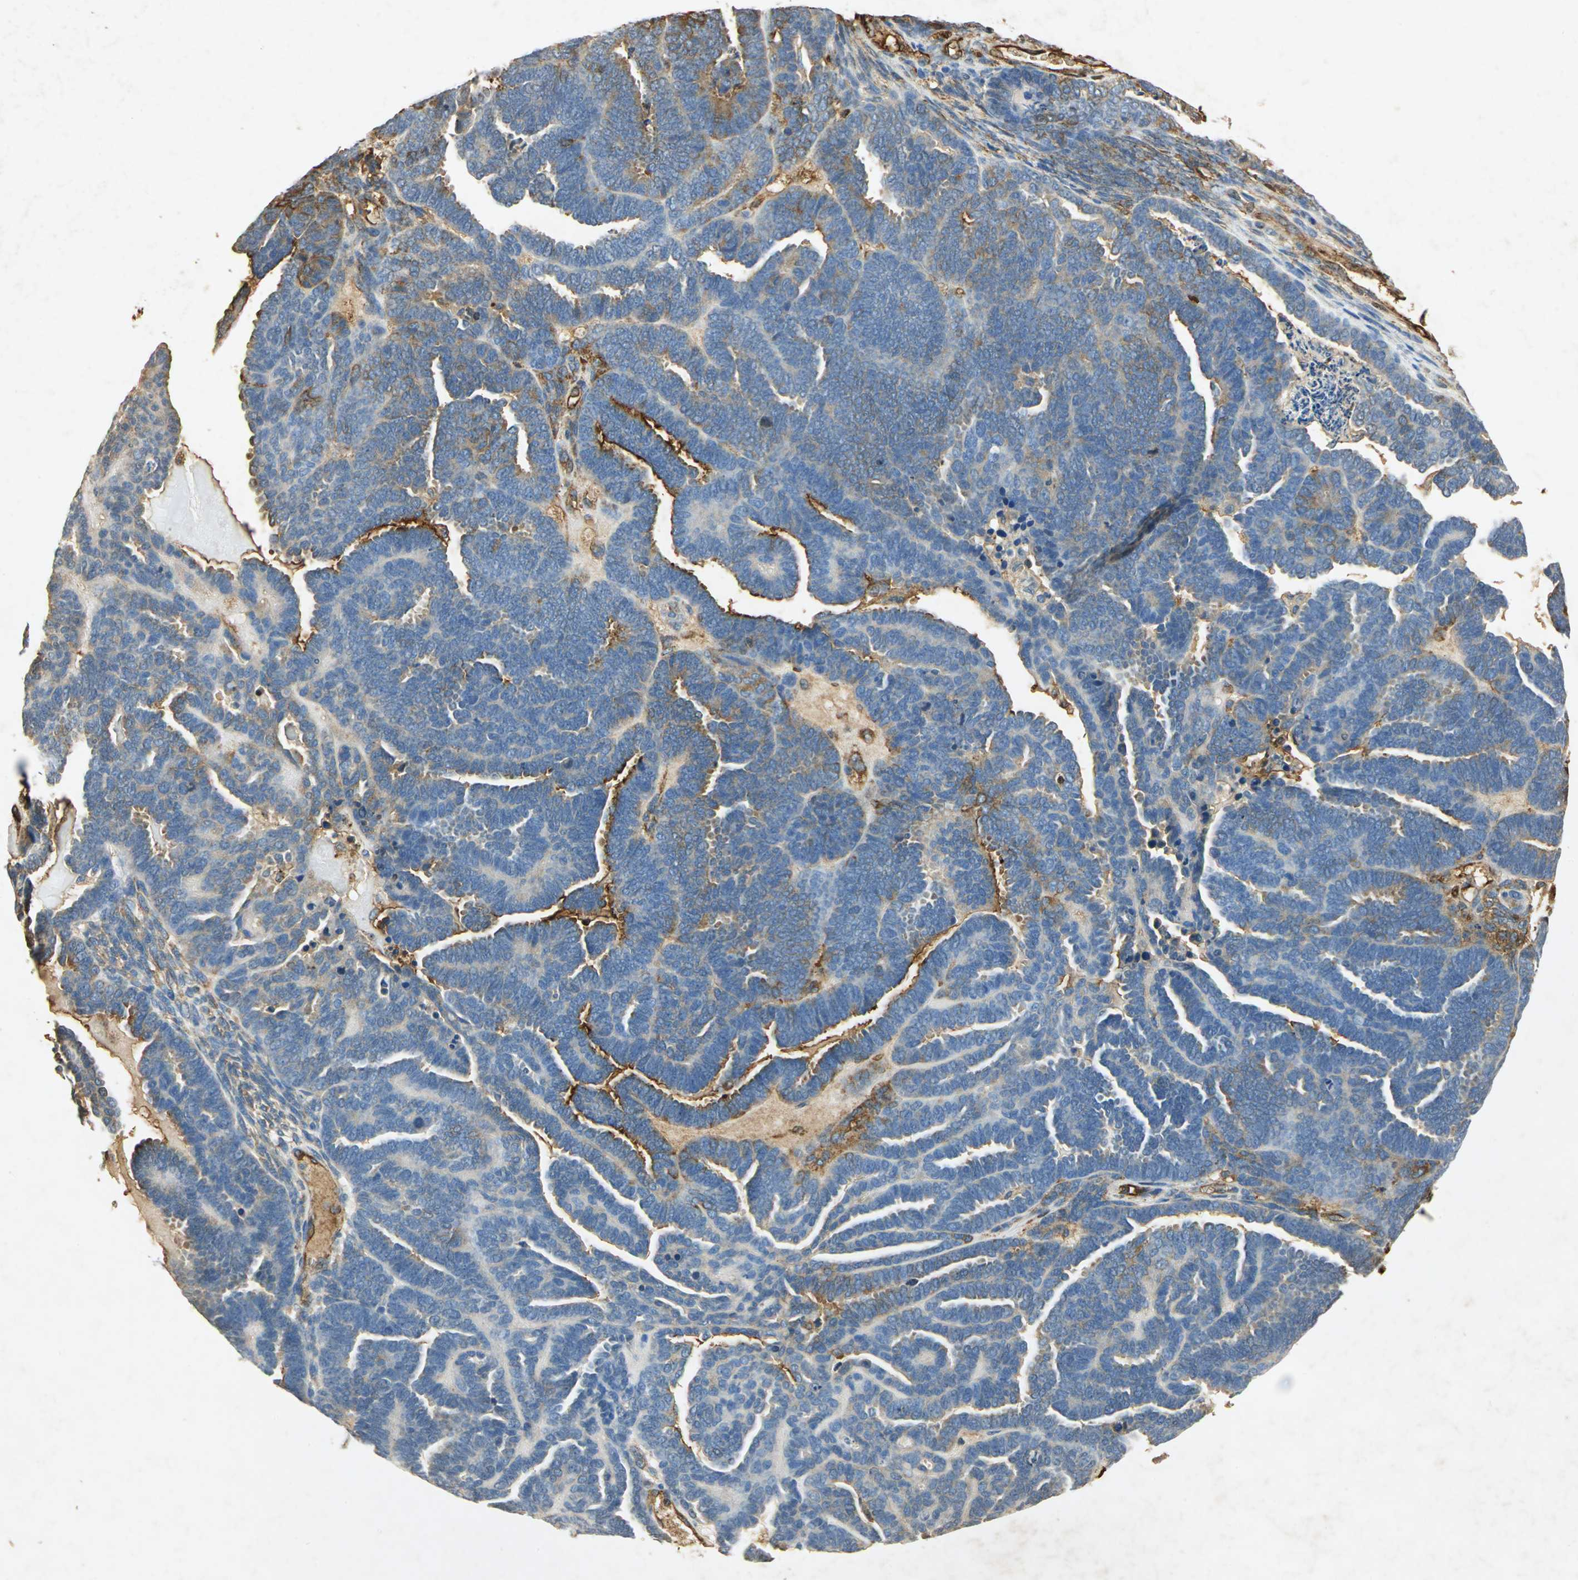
{"staining": {"intensity": "strong", "quantity": "<25%", "location": "cytoplasmic/membranous"}, "tissue": "endometrial cancer", "cell_type": "Tumor cells", "image_type": "cancer", "snomed": [{"axis": "morphology", "description": "Neoplasm, malignant, NOS"}, {"axis": "topography", "description": "Endometrium"}], "caption": "This micrograph reveals IHC staining of endometrial cancer, with medium strong cytoplasmic/membranous expression in approximately <25% of tumor cells.", "gene": "ANXA4", "patient": {"sex": "female", "age": 74}}